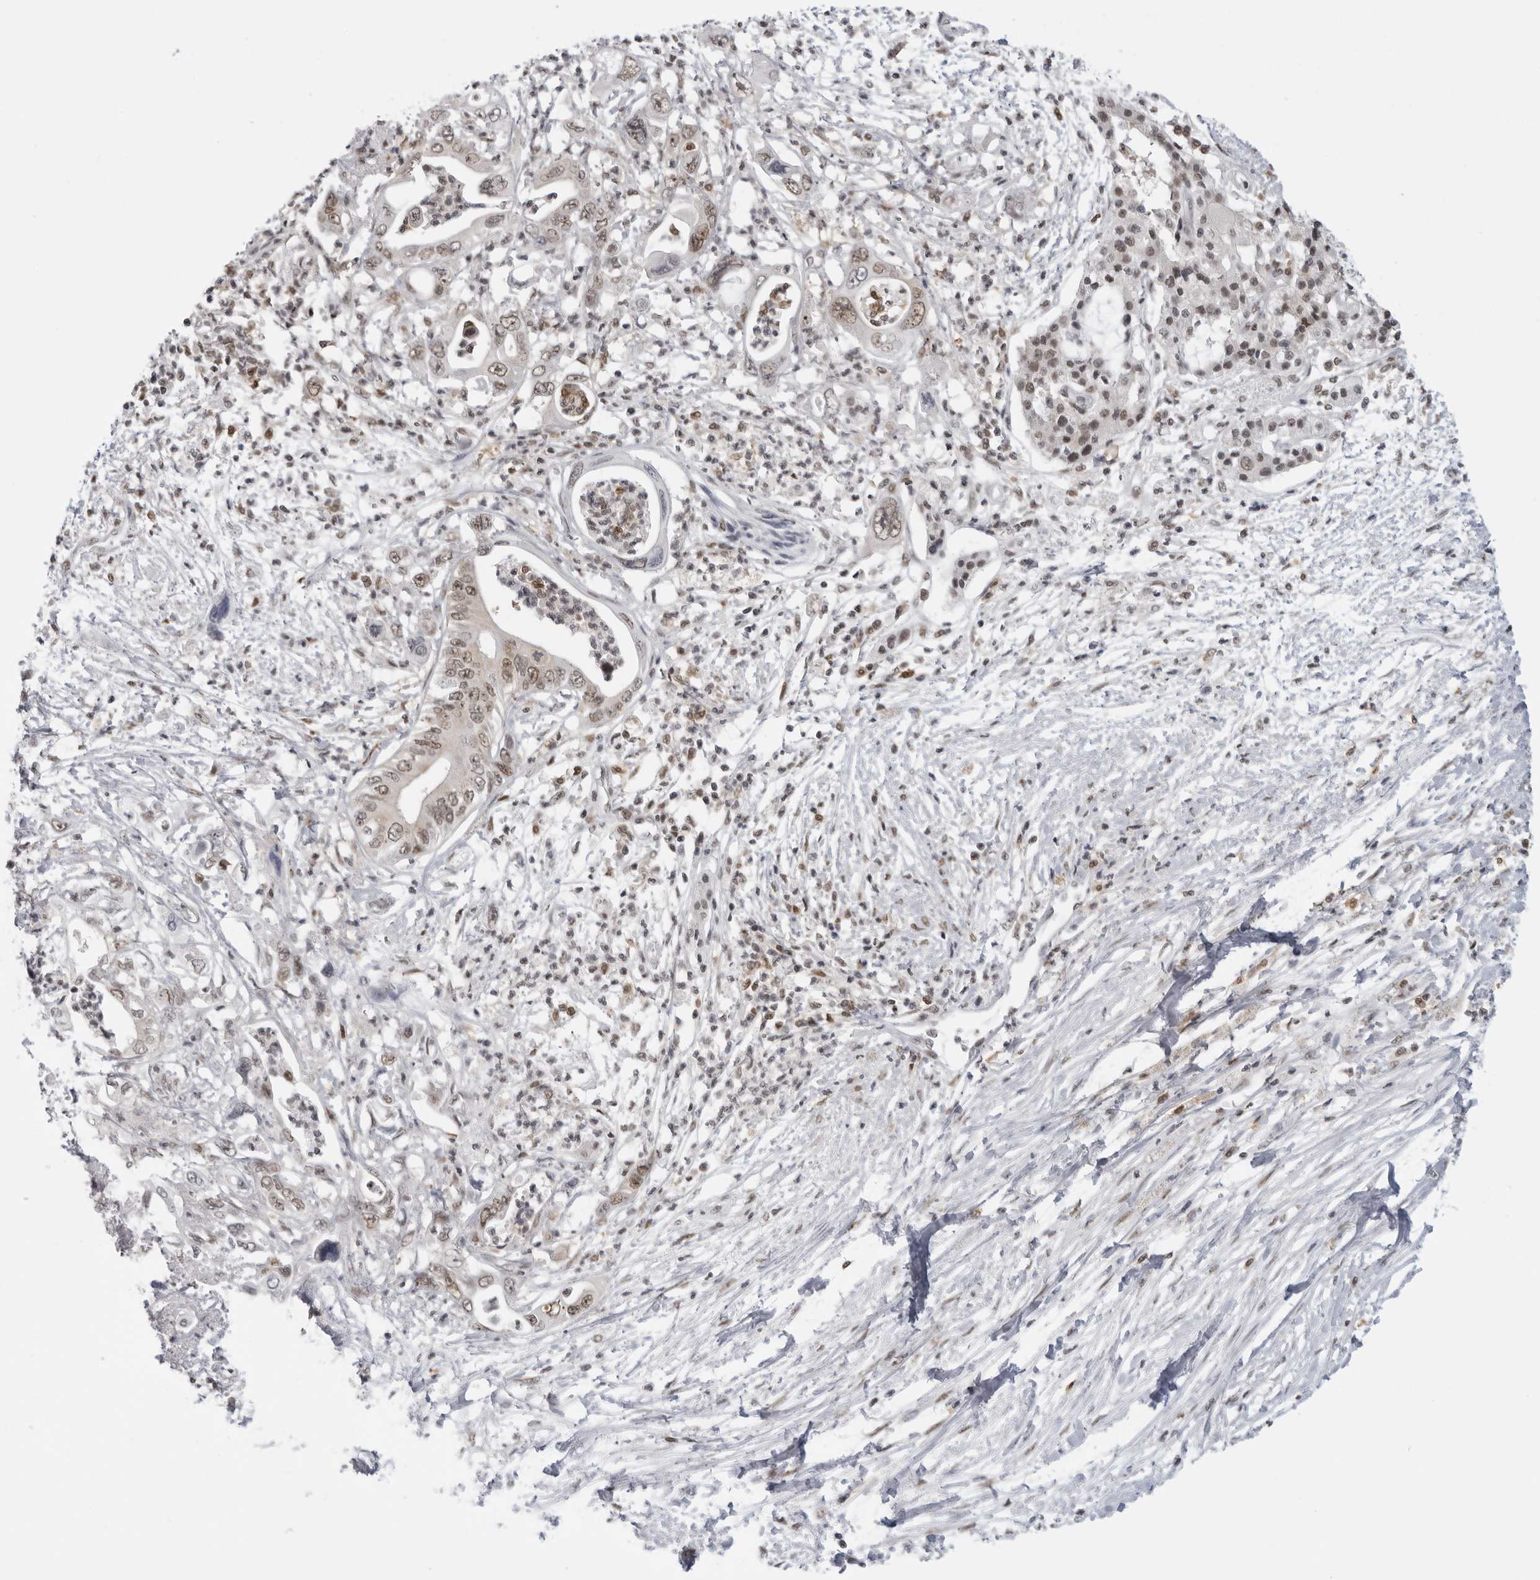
{"staining": {"intensity": "moderate", "quantity": "25%-75%", "location": "nuclear"}, "tissue": "pancreatic cancer", "cell_type": "Tumor cells", "image_type": "cancer", "snomed": [{"axis": "morphology", "description": "Adenocarcinoma, NOS"}, {"axis": "topography", "description": "Pancreas"}], "caption": "Immunohistochemical staining of human adenocarcinoma (pancreatic) exhibits moderate nuclear protein expression in approximately 25%-75% of tumor cells. (DAB (3,3'-diaminobenzidine) IHC, brown staining for protein, blue staining for nuclei).", "gene": "RPA2", "patient": {"sex": "male", "age": 66}}